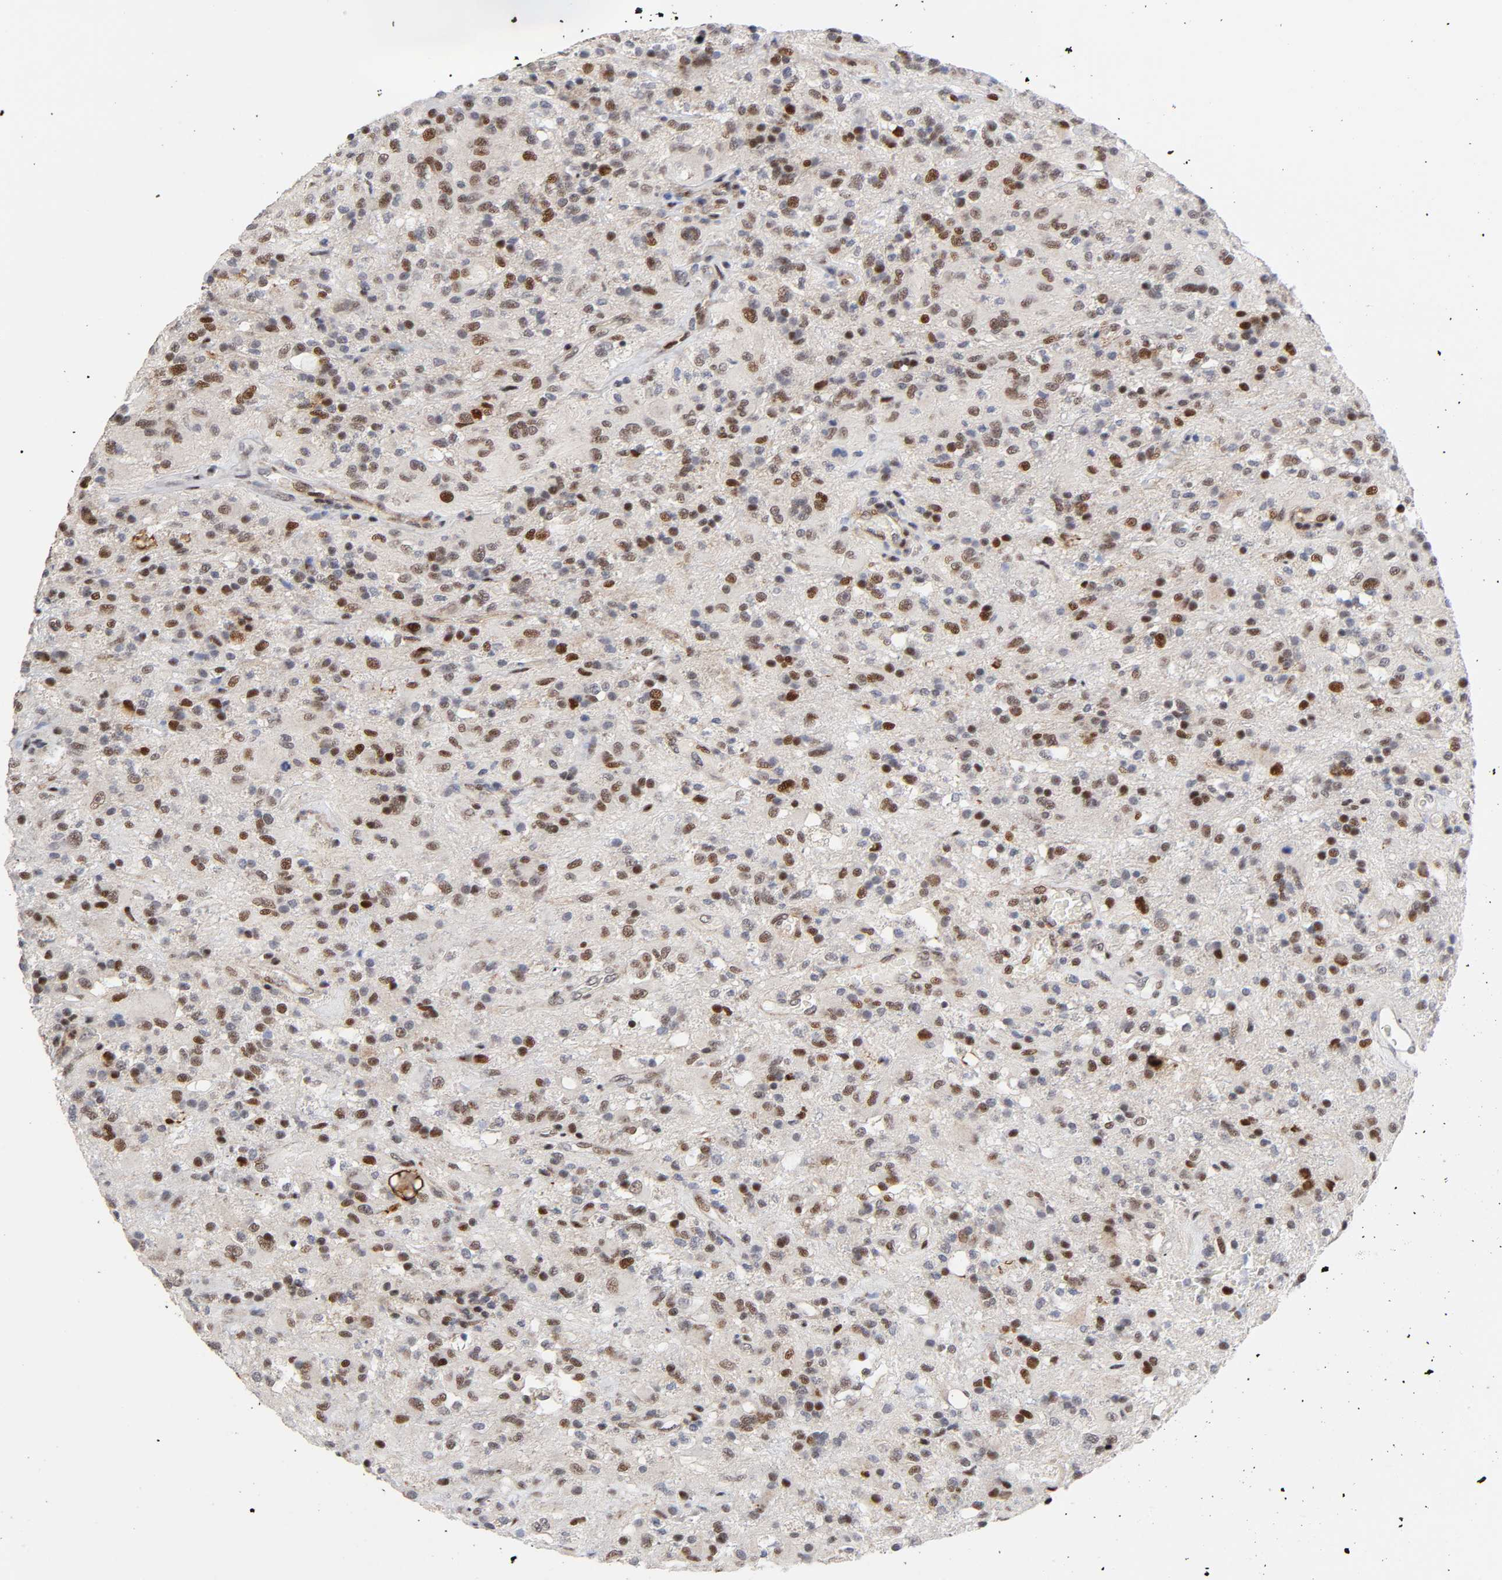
{"staining": {"intensity": "moderate", "quantity": "25%-75%", "location": "nuclear"}, "tissue": "glioma", "cell_type": "Tumor cells", "image_type": "cancer", "snomed": [{"axis": "morphology", "description": "Normal tissue, NOS"}, {"axis": "morphology", "description": "Glioma, malignant, High grade"}, {"axis": "topography", "description": "Cerebral cortex"}], "caption": "Human malignant glioma (high-grade) stained for a protein (brown) shows moderate nuclear positive positivity in approximately 25%-75% of tumor cells.", "gene": "STK38", "patient": {"sex": "male", "age": 56}}